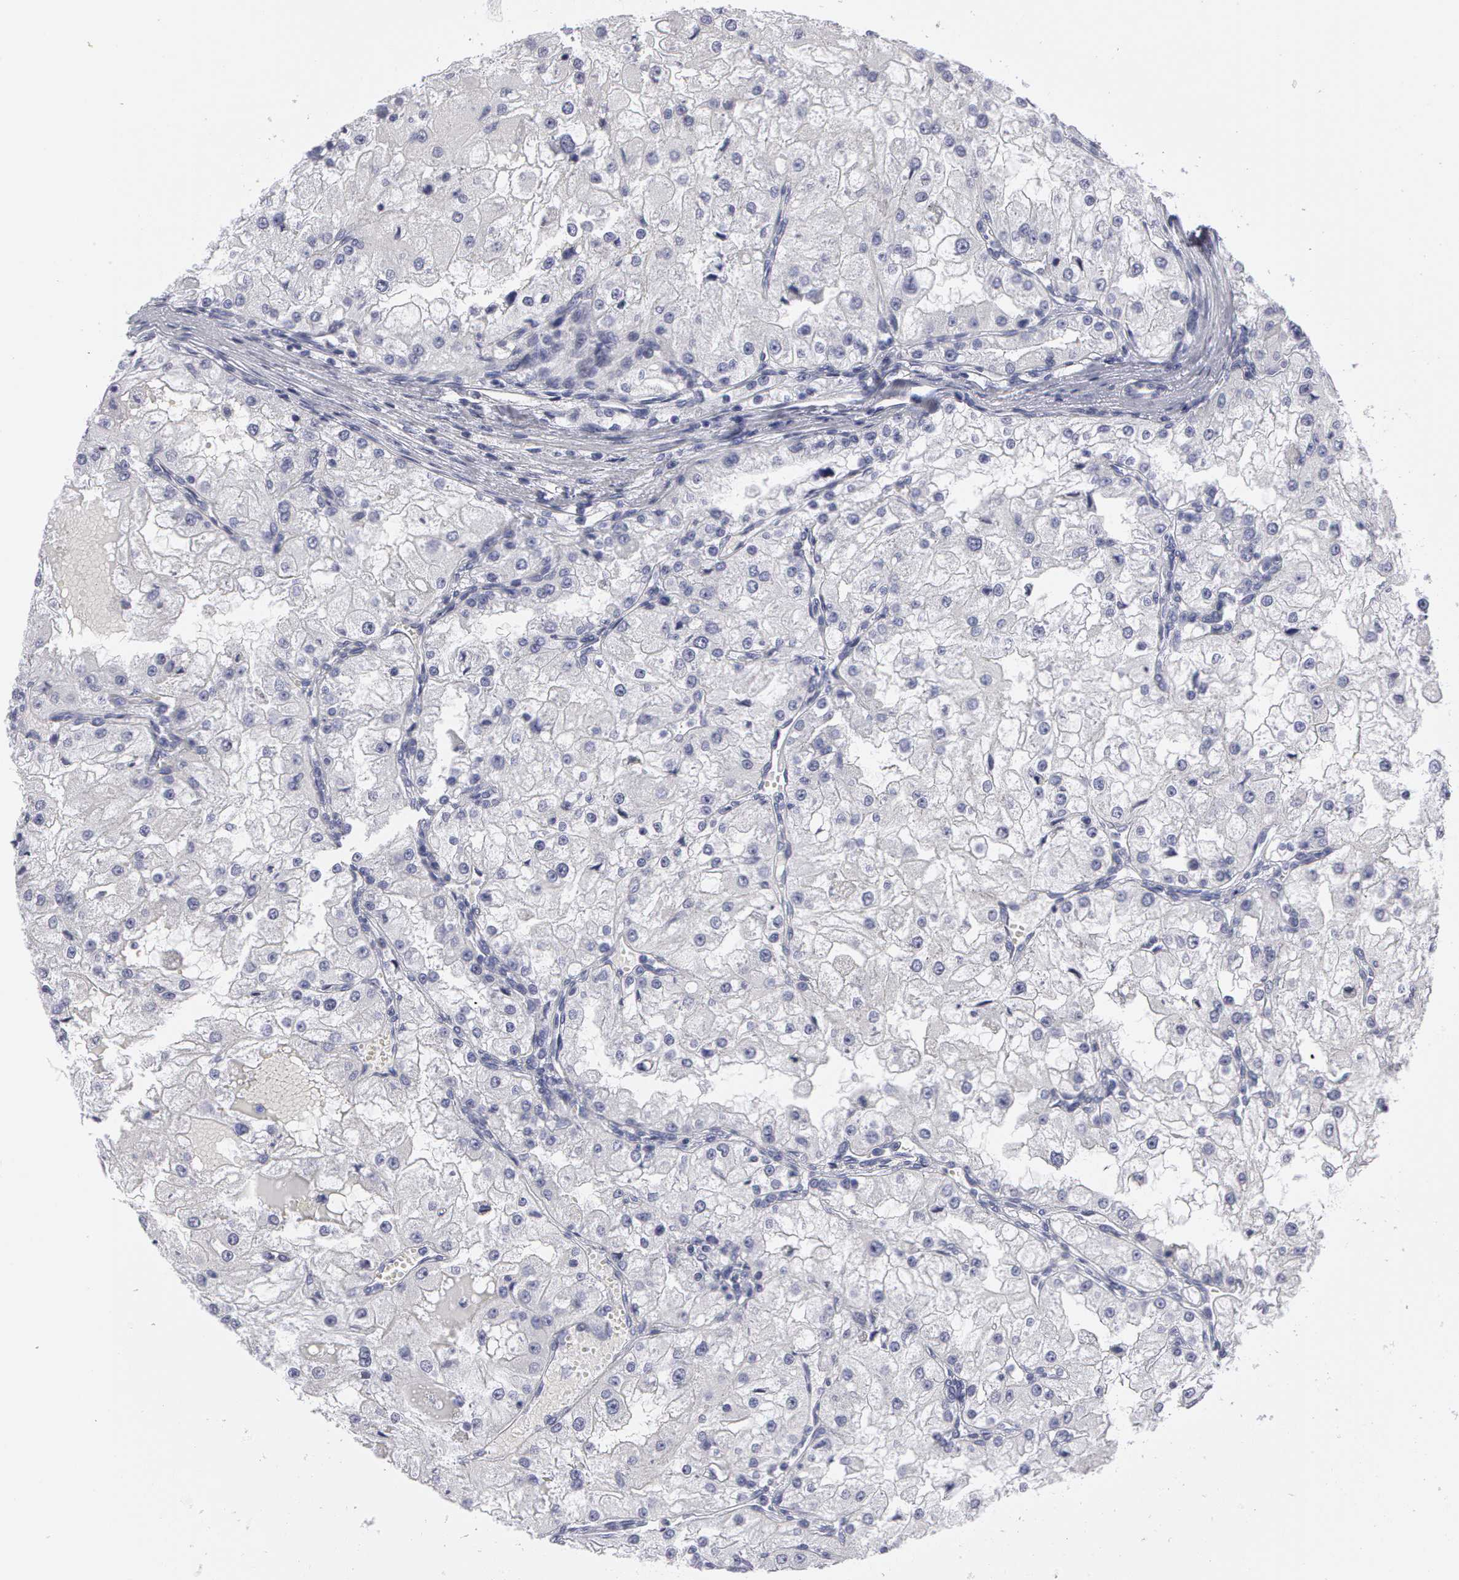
{"staining": {"intensity": "negative", "quantity": "none", "location": "none"}, "tissue": "renal cancer", "cell_type": "Tumor cells", "image_type": "cancer", "snomed": [{"axis": "morphology", "description": "Adenocarcinoma, NOS"}, {"axis": "topography", "description": "Kidney"}], "caption": "The immunohistochemistry (IHC) image has no significant positivity in tumor cells of renal cancer (adenocarcinoma) tissue.", "gene": "SMC1B", "patient": {"sex": "female", "age": 74}}